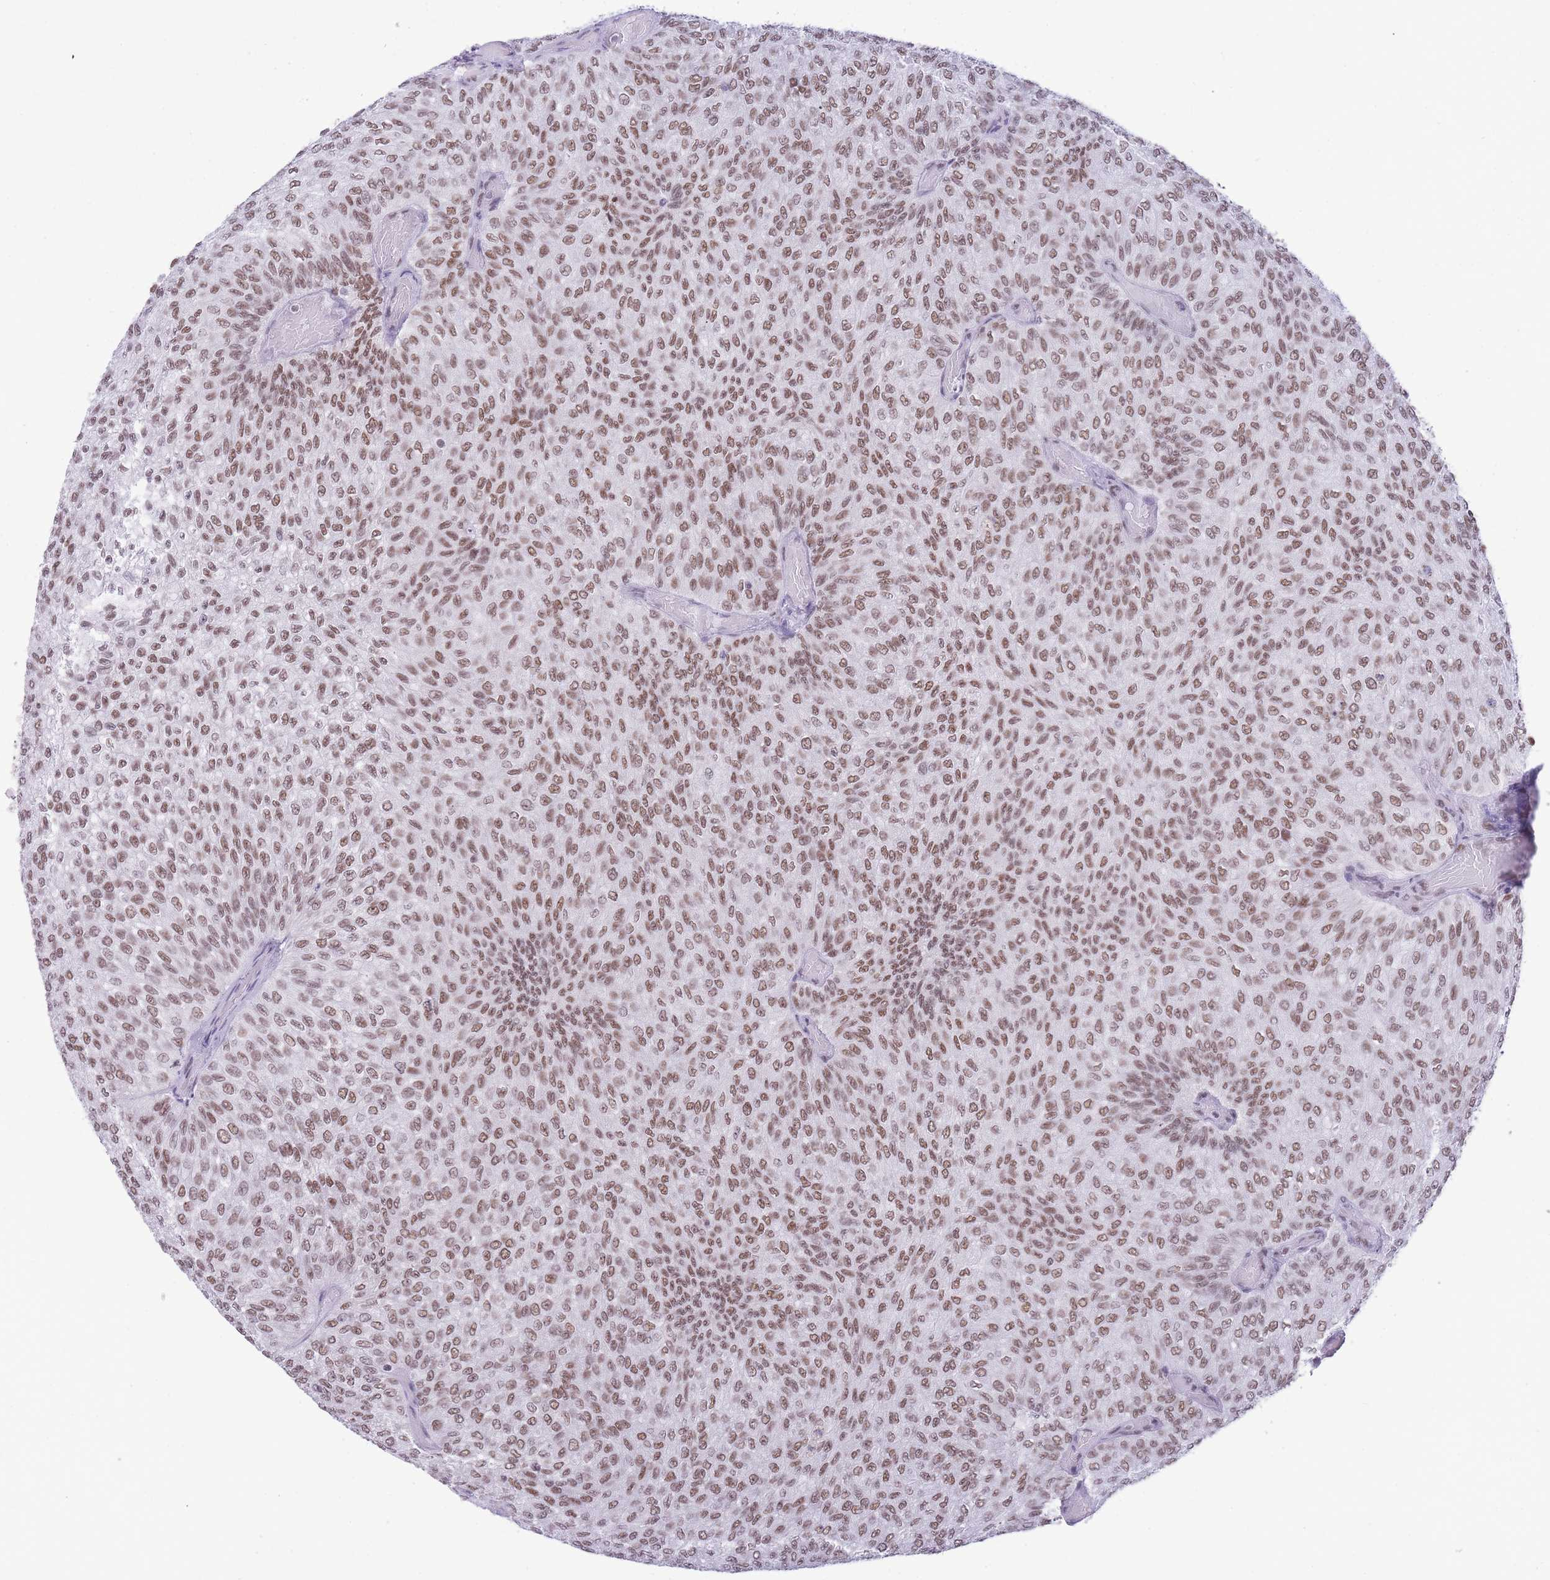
{"staining": {"intensity": "moderate", "quantity": ">75%", "location": "nuclear"}, "tissue": "urothelial cancer", "cell_type": "Tumor cells", "image_type": "cancer", "snomed": [{"axis": "morphology", "description": "Urothelial carcinoma, Low grade"}, {"axis": "topography", "description": "Urinary bladder"}], "caption": "Moderate nuclear staining for a protein is present in about >75% of tumor cells of urothelial carcinoma (low-grade) using immunohistochemistry.", "gene": "HNRNPUL1", "patient": {"sex": "male", "age": 78}}